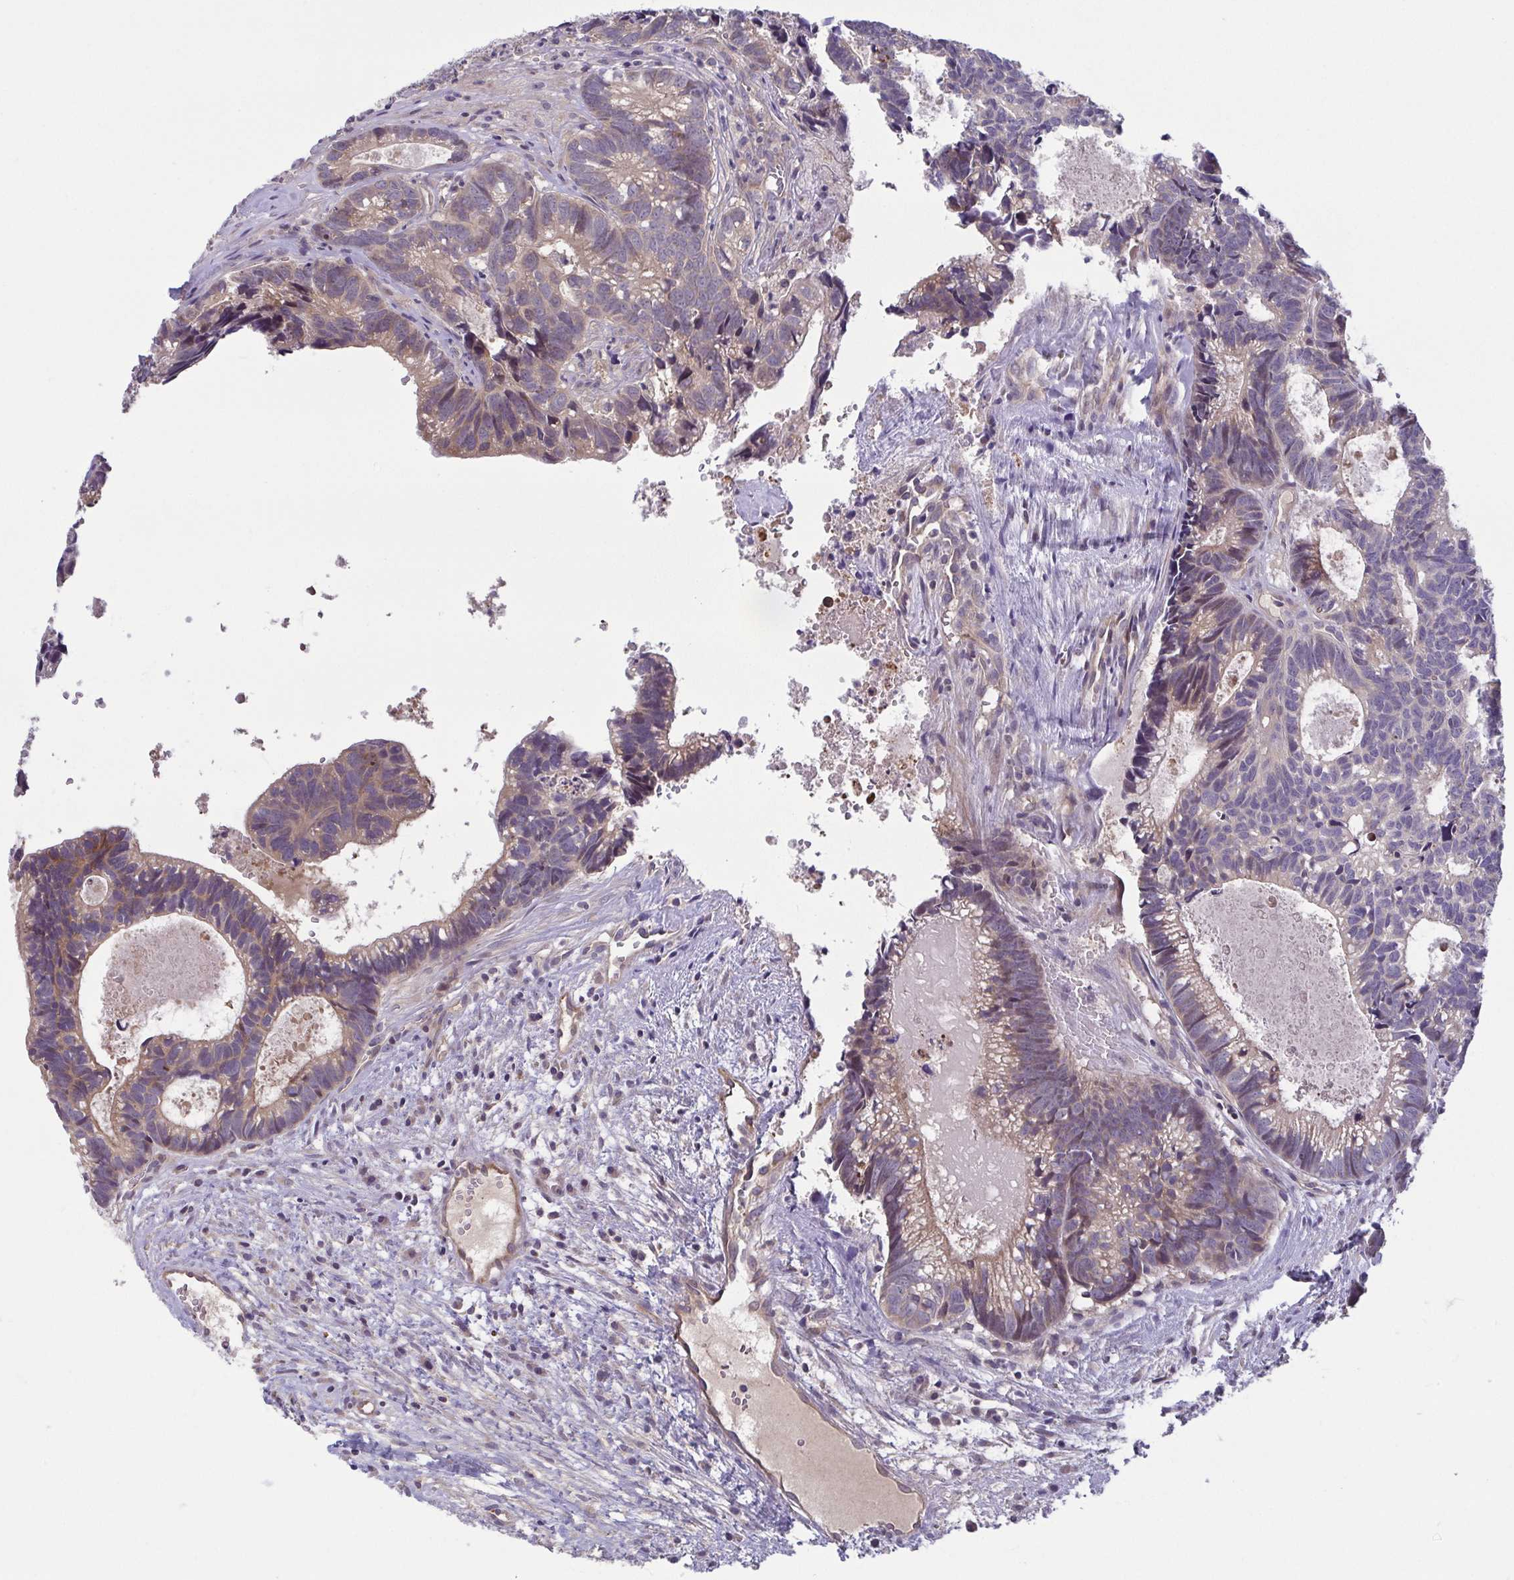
{"staining": {"intensity": "weak", "quantity": "25%-75%", "location": "cytoplasmic/membranous"}, "tissue": "head and neck cancer", "cell_type": "Tumor cells", "image_type": "cancer", "snomed": [{"axis": "morphology", "description": "Adenocarcinoma, NOS"}, {"axis": "topography", "description": "Head-Neck"}], "caption": "Protein expression analysis of head and neck cancer (adenocarcinoma) demonstrates weak cytoplasmic/membranous positivity in approximately 25%-75% of tumor cells.", "gene": "OSBPL7", "patient": {"sex": "male", "age": 62}}